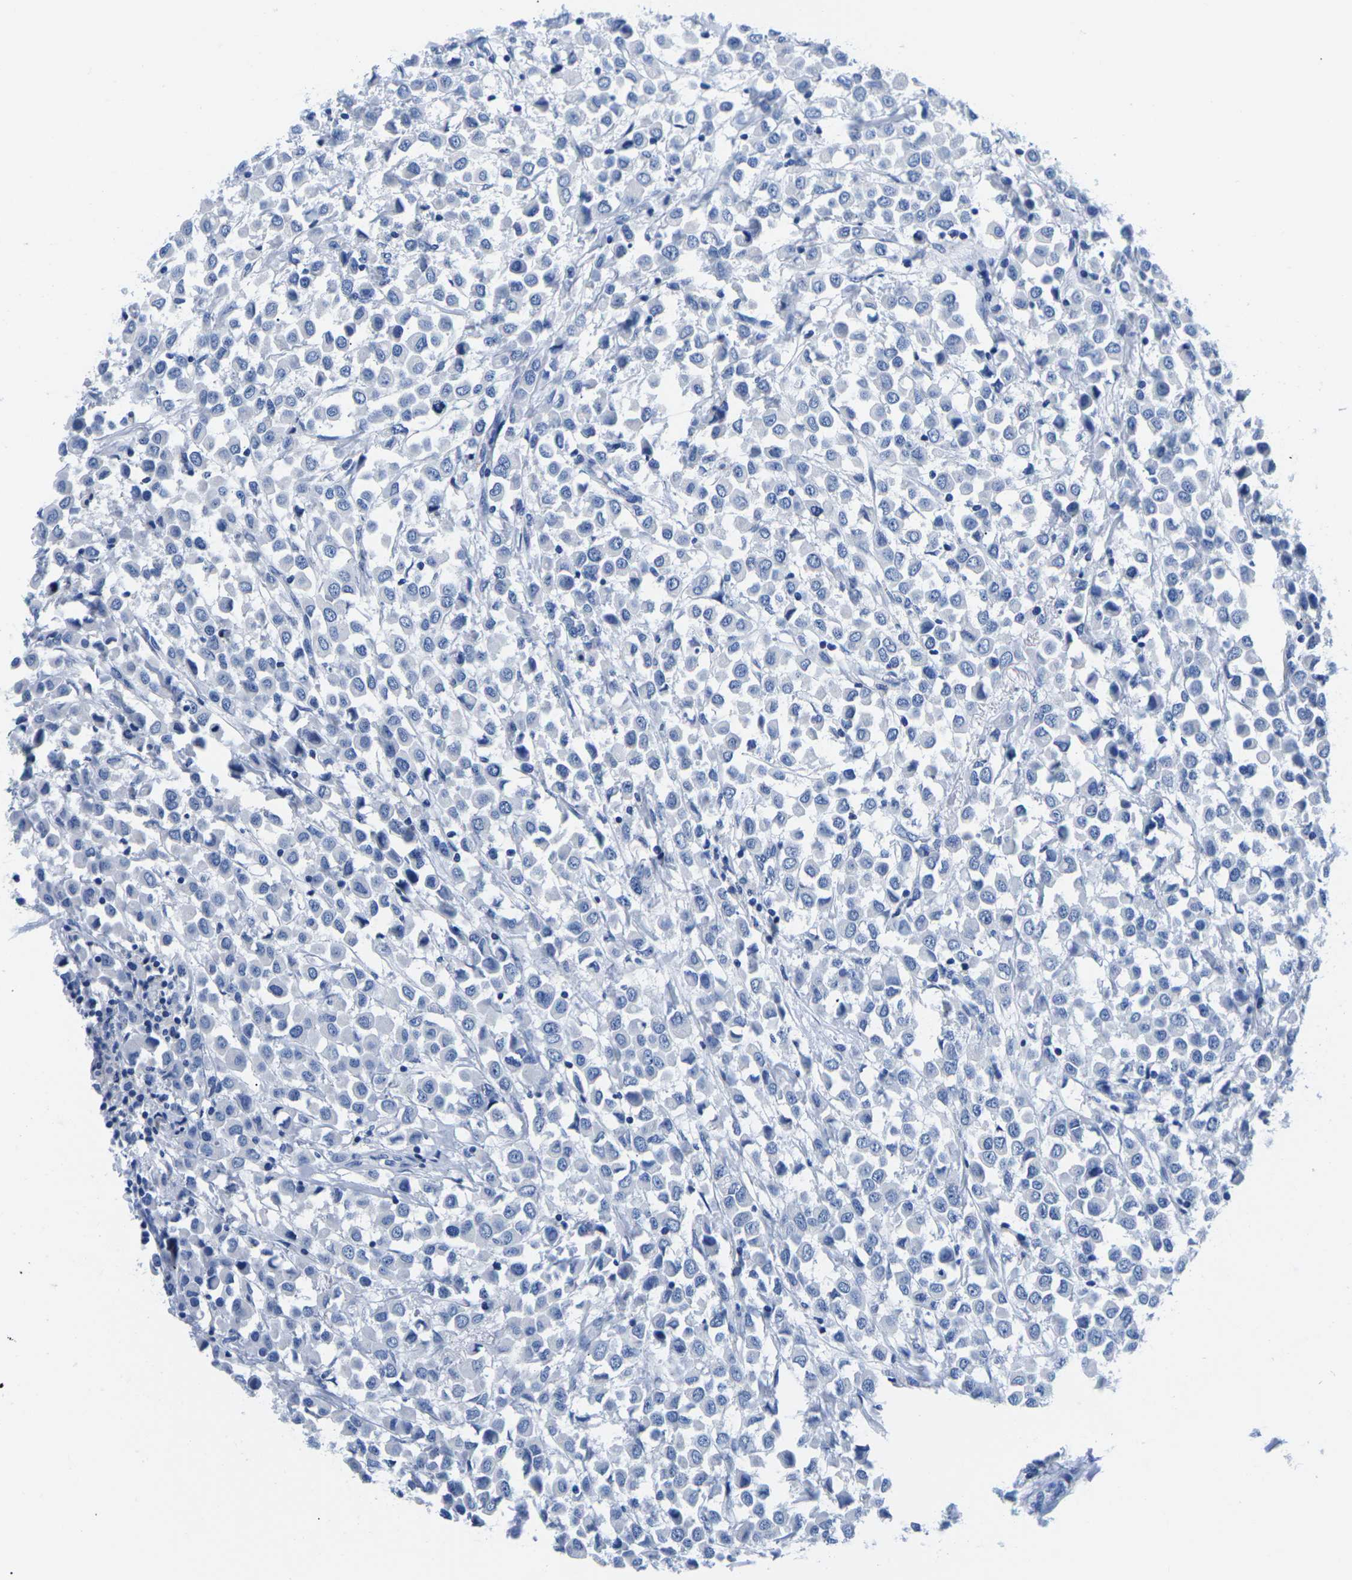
{"staining": {"intensity": "negative", "quantity": "none", "location": "none"}, "tissue": "breast cancer", "cell_type": "Tumor cells", "image_type": "cancer", "snomed": [{"axis": "morphology", "description": "Duct carcinoma"}, {"axis": "topography", "description": "Breast"}], "caption": "A photomicrograph of human invasive ductal carcinoma (breast) is negative for staining in tumor cells.", "gene": "CYP1A2", "patient": {"sex": "female", "age": 61}}